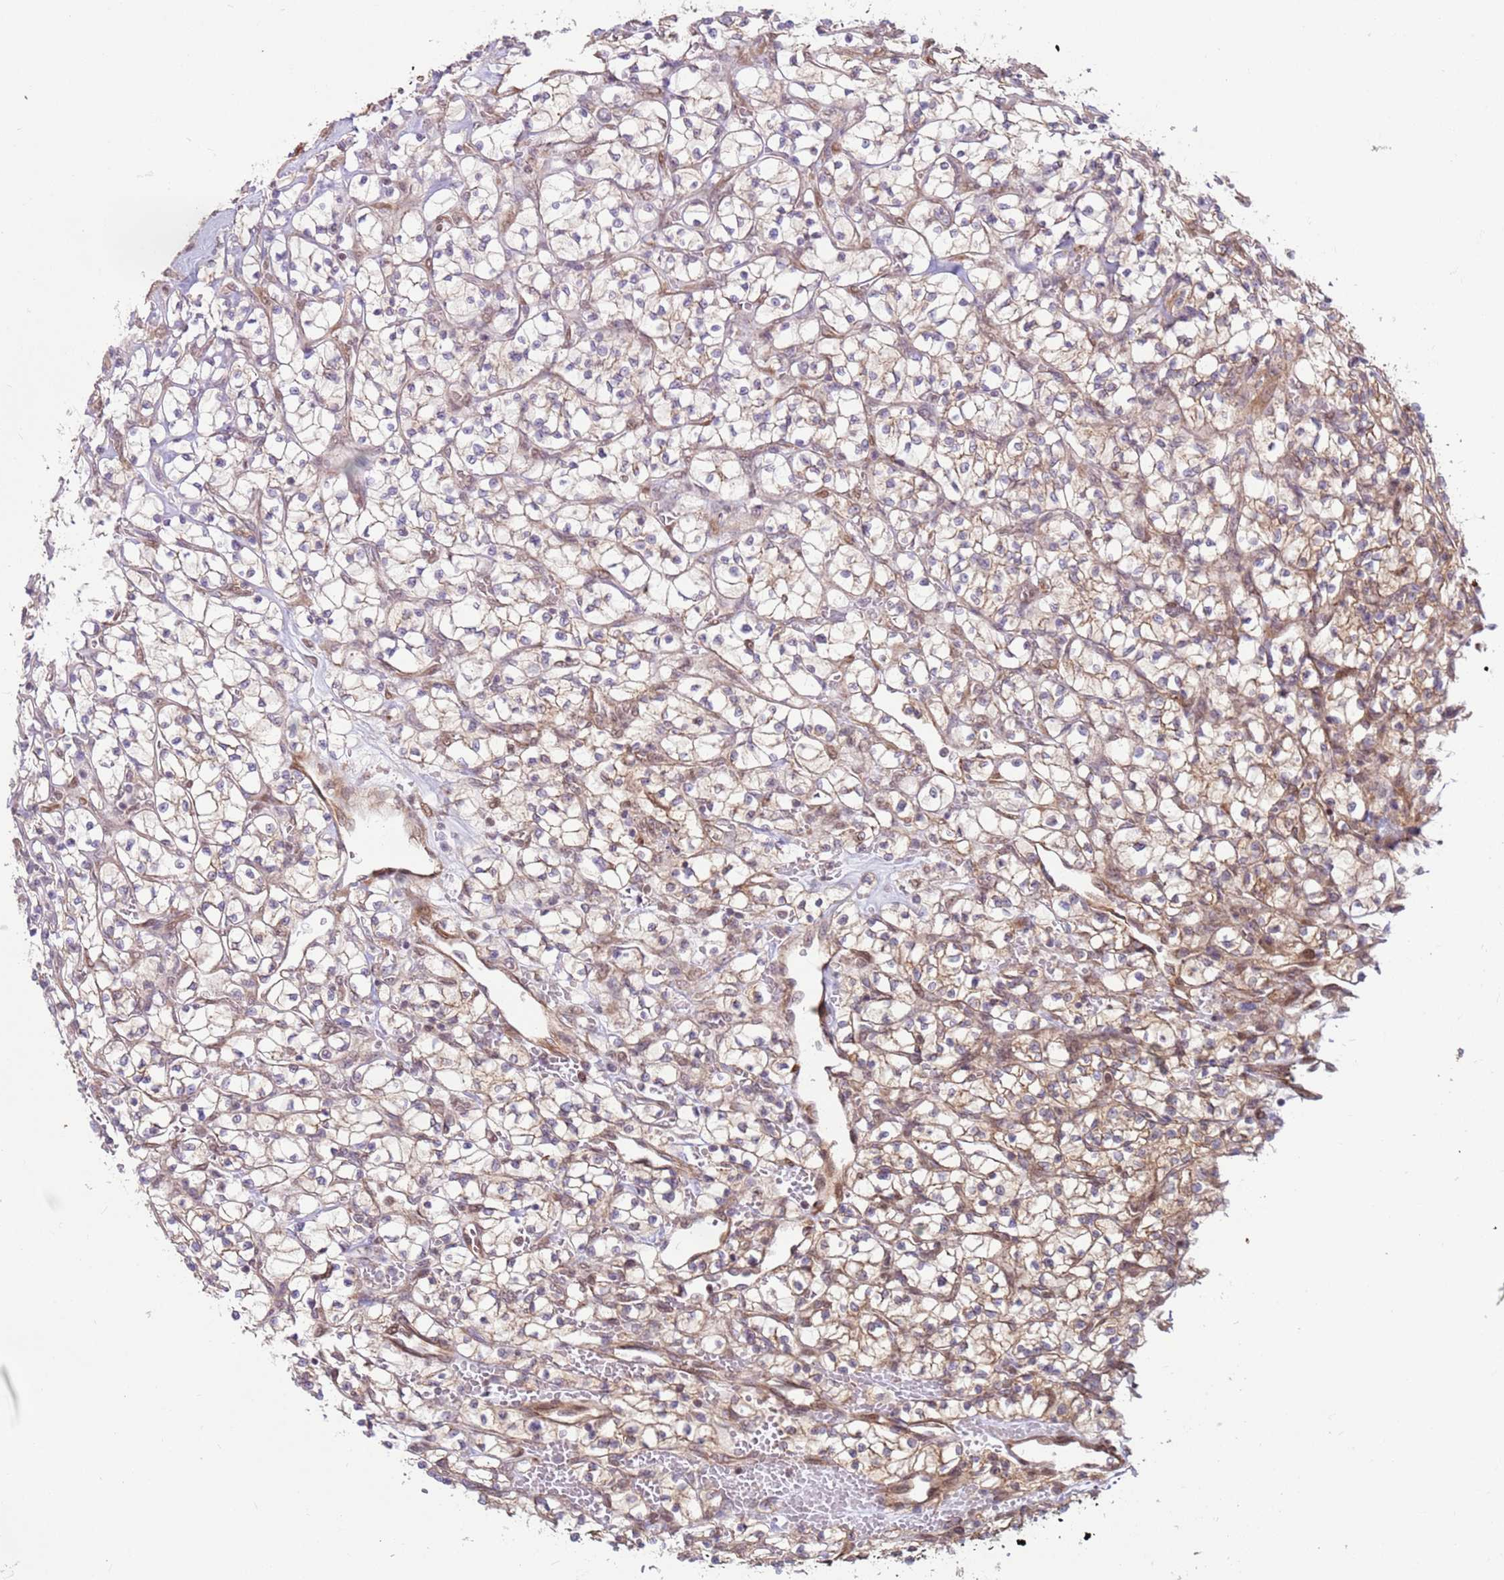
{"staining": {"intensity": "weak", "quantity": "25%-75%", "location": "cytoplasmic/membranous"}, "tissue": "renal cancer", "cell_type": "Tumor cells", "image_type": "cancer", "snomed": [{"axis": "morphology", "description": "Adenocarcinoma, NOS"}, {"axis": "topography", "description": "Kidney"}], "caption": "A high-resolution image shows immunohistochemistry (IHC) staining of renal adenocarcinoma, which reveals weak cytoplasmic/membranous expression in about 25%-75% of tumor cells. The staining was performed using DAB (3,3'-diaminobenzidine) to visualize the protein expression in brown, while the nuclei were stained in blue with hematoxylin (Magnification: 20x).", "gene": "DCAF4", "patient": {"sex": "female", "age": 64}}